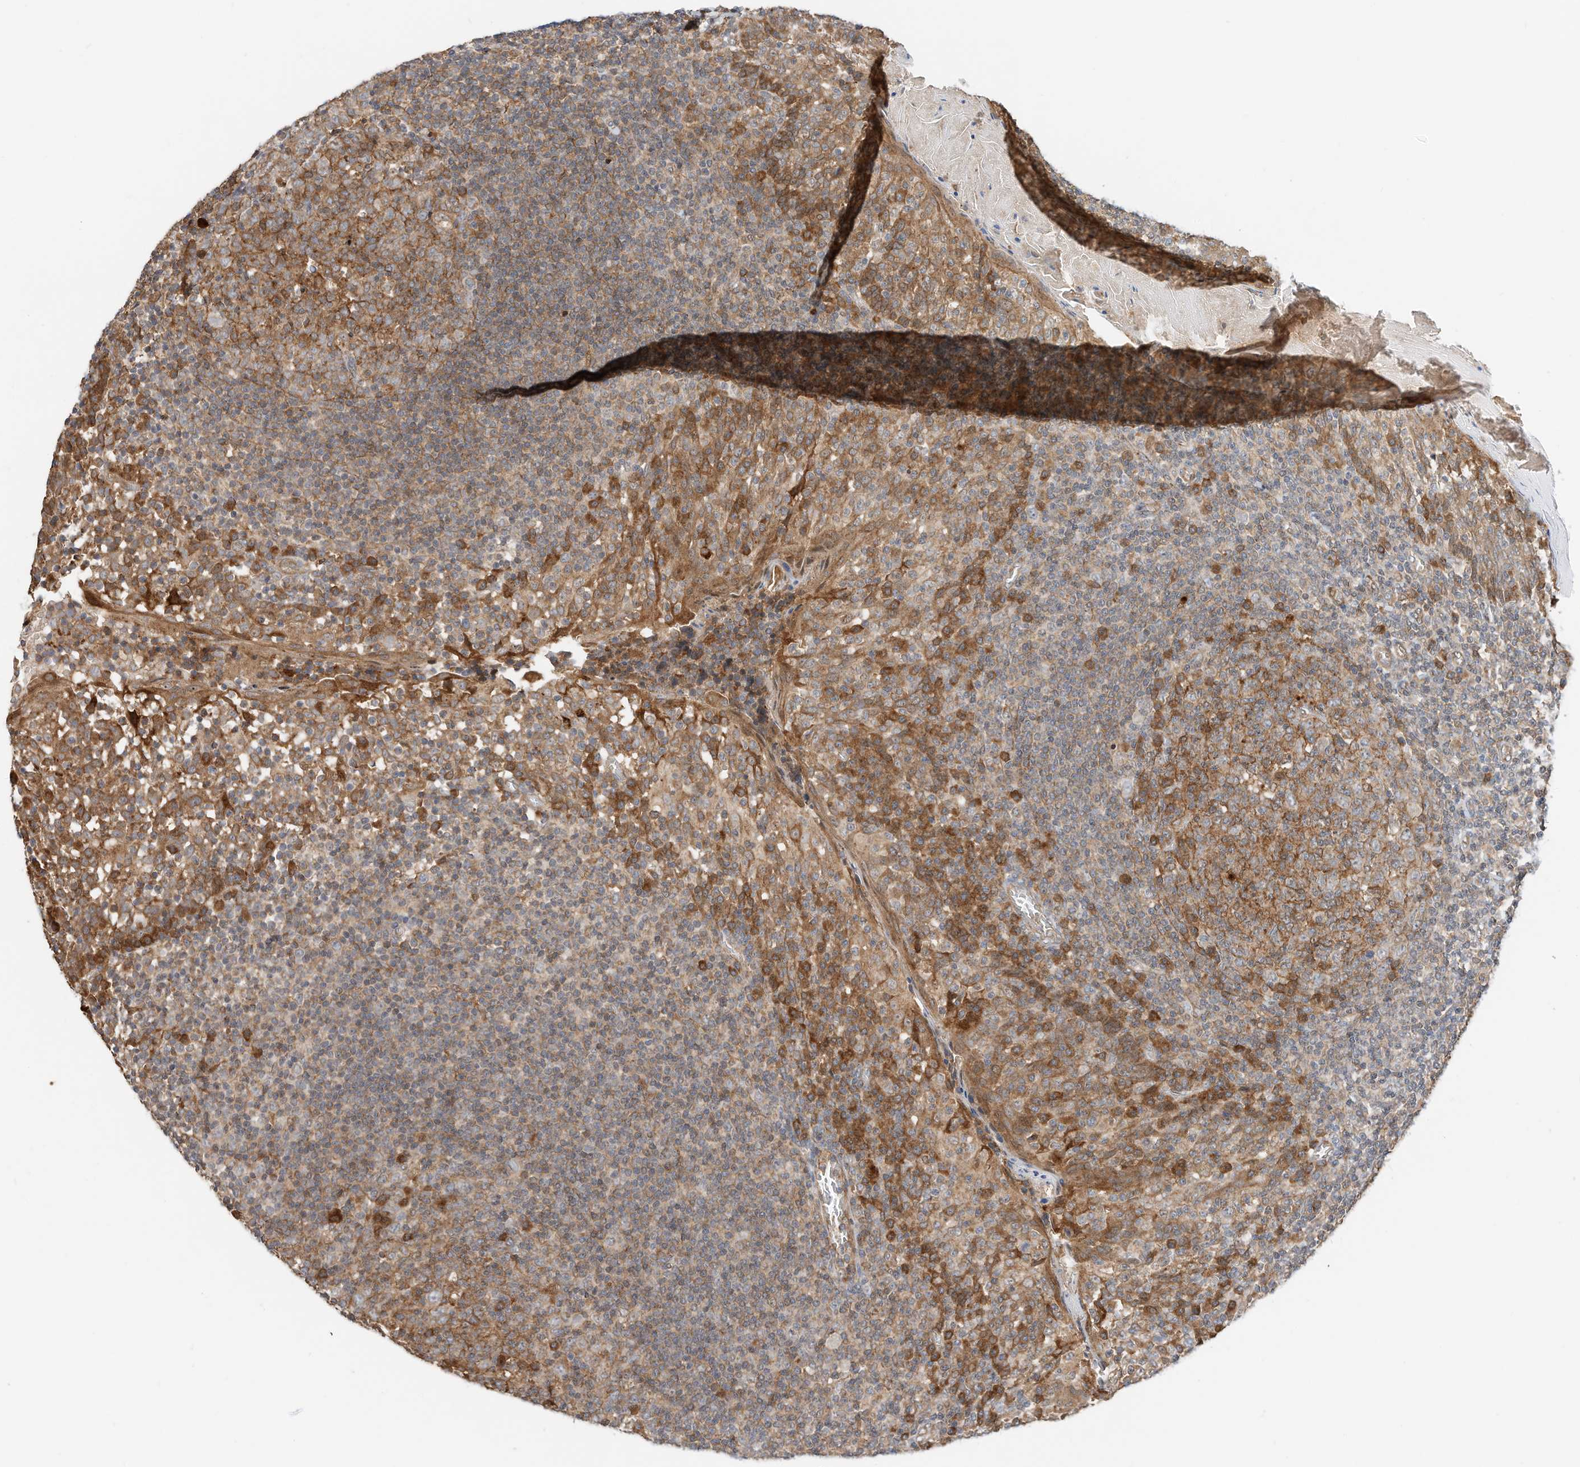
{"staining": {"intensity": "moderate", "quantity": "25%-75%", "location": "cytoplasmic/membranous"}, "tissue": "tonsil", "cell_type": "Germinal center cells", "image_type": "normal", "snomed": [{"axis": "morphology", "description": "Normal tissue, NOS"}, {"axis": "topography", "description": "Tonsil"}], "caption": "A medium amount of moderate cytoplasmic/membranous staining is identified in about 25%-75% of germinal center cells in benign tonsil. The staining is performed using DAB brown chromogen to label protein expression. The nuclei are counter-stained blue using hematoxylin.", "gene": "CPAMD8", "patient": {"sex": "female", "age": 19}}